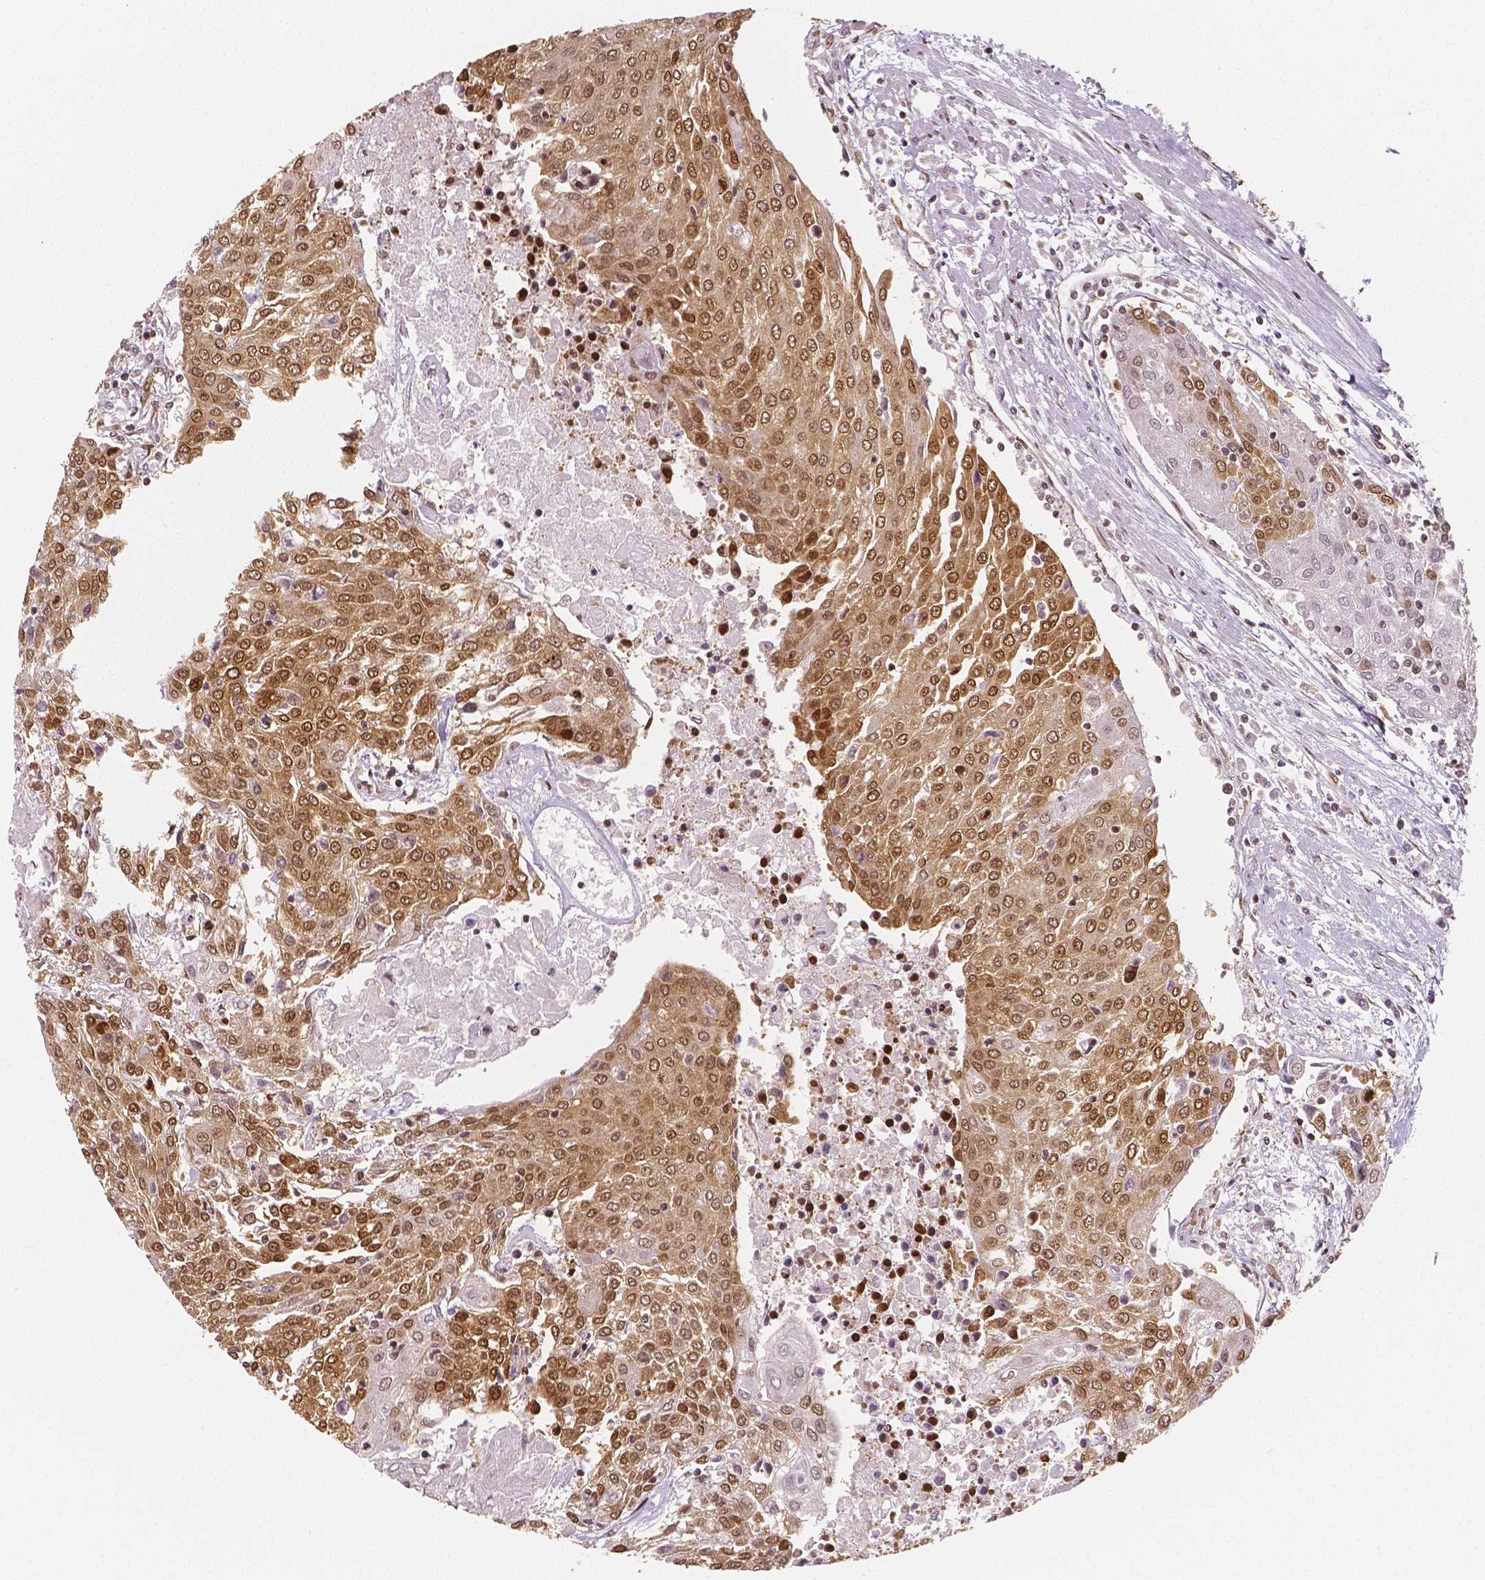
{"staining": {"intensity": "moderate", "quantity": ">75%", "location": "cytoplasmic/membranous,nuclear"}, "tissue": "urothelial cancer", "cell_type": "Tumor cells", "image_type": "cancer", "snomed": [{"axis": "morphology", "description": "Urothelial carcinoma, High grade"}, {"axis": "topography", "description": "Urinary bladder"}], "caption": "Urothelial carcinoma (high-grade) tissue displays moderate cytoplasmic/membranous and nuclear expression in approximately >75% of tumor cells", "gene": "NUCKS1", "patient": {"sex": "female", "age": 85}}